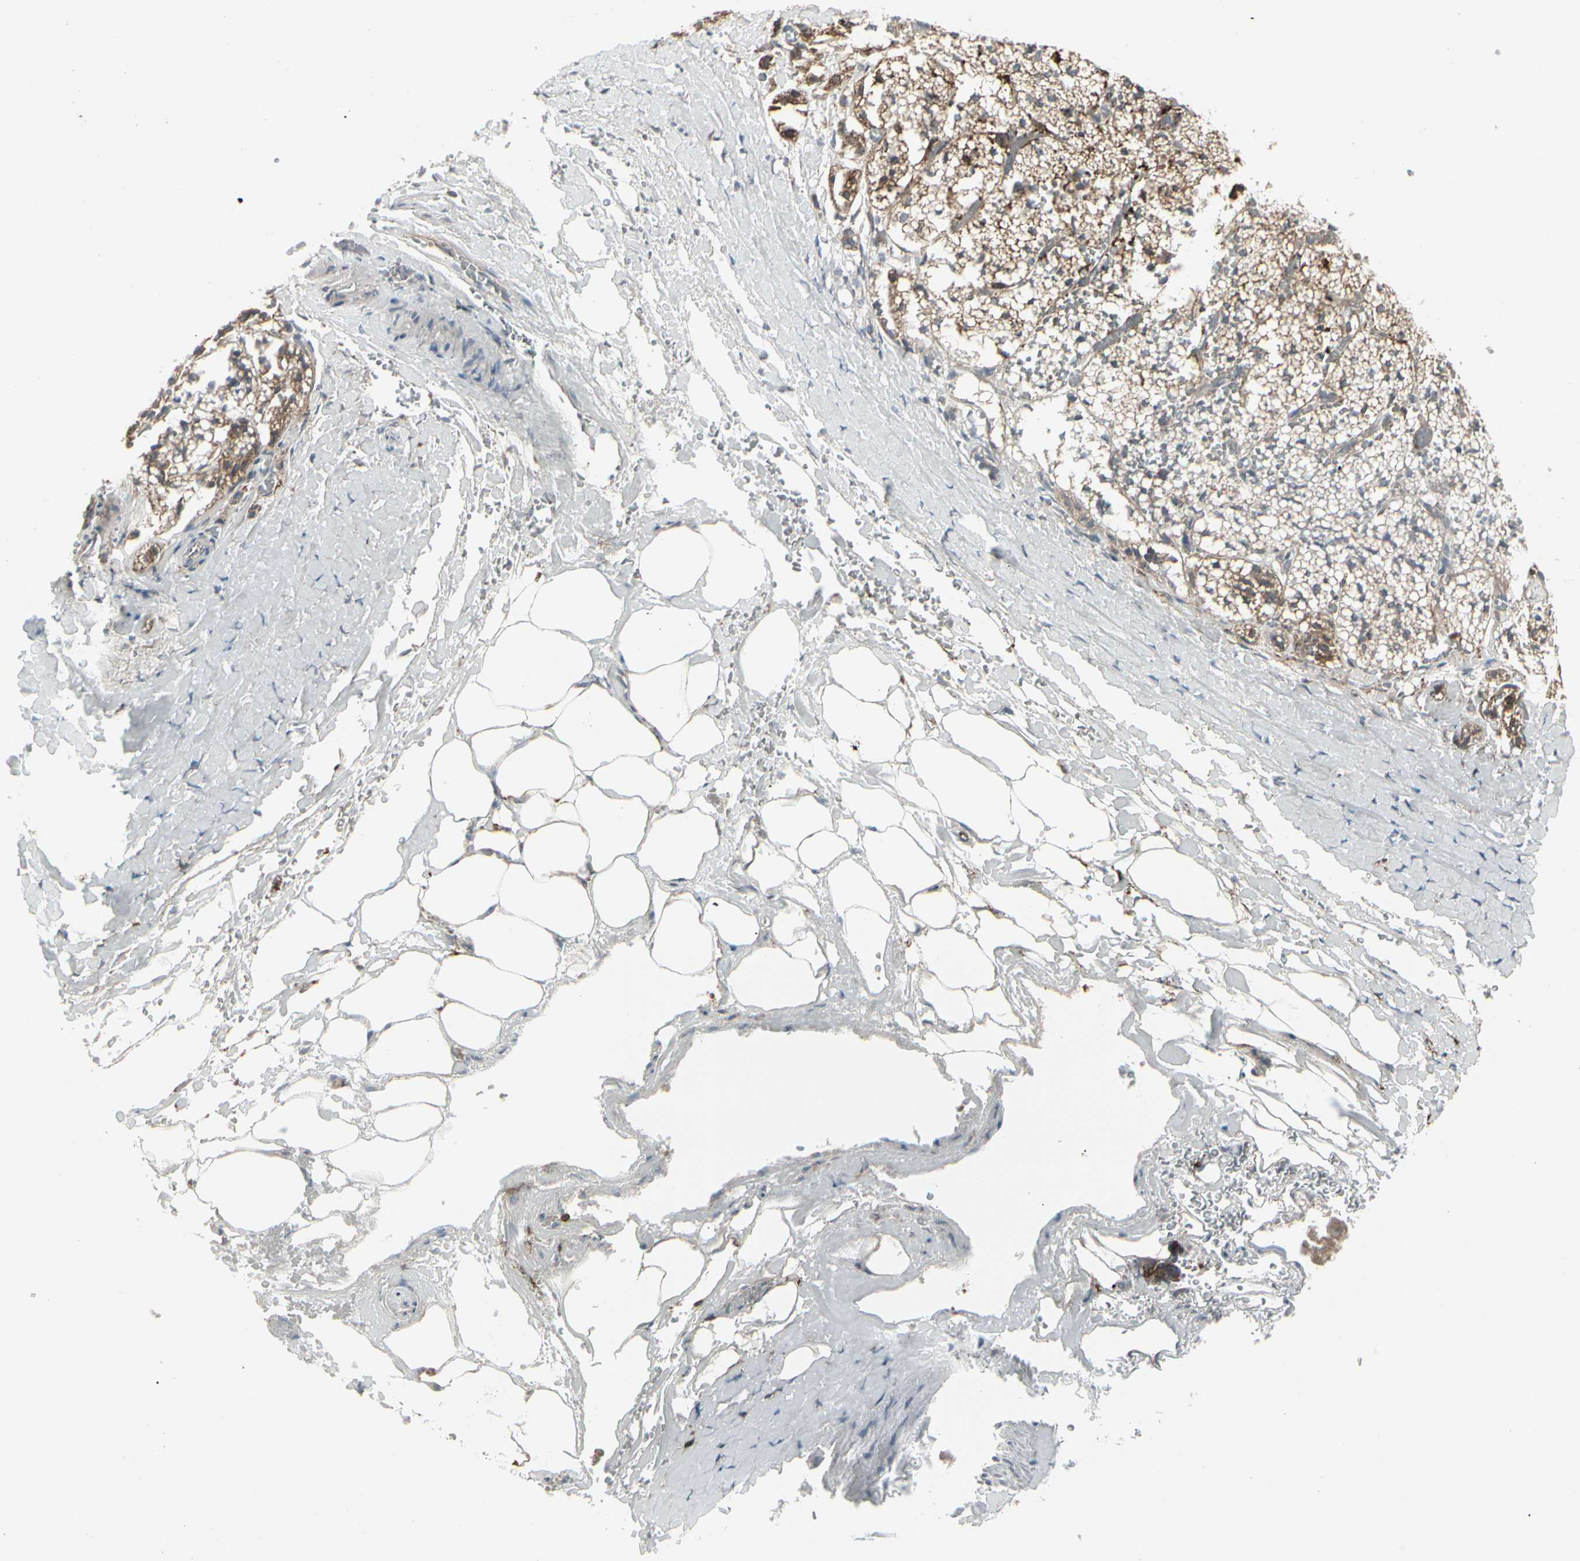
{"staining": {"intensity": "strong", "quantity": ">75%", "location": "cytoplasmic/membranous"}, "tissue": "adrenal gland", "cell_type": "Glandular cells", "image_type": "normal", "snomed": [{"axis": "morphology", "description": "Normal tissue, NOS"}, {"axis": "topography", "description": "Adrenal gland"}], "caption": "This image demonstrates IHC staining of normal human adrenal gland, with high strong cytoplasmic/membranous expression in about >75% of glandular cells.", "gene": "EPS15", "patient": {"sex": "male", "age": 53}}